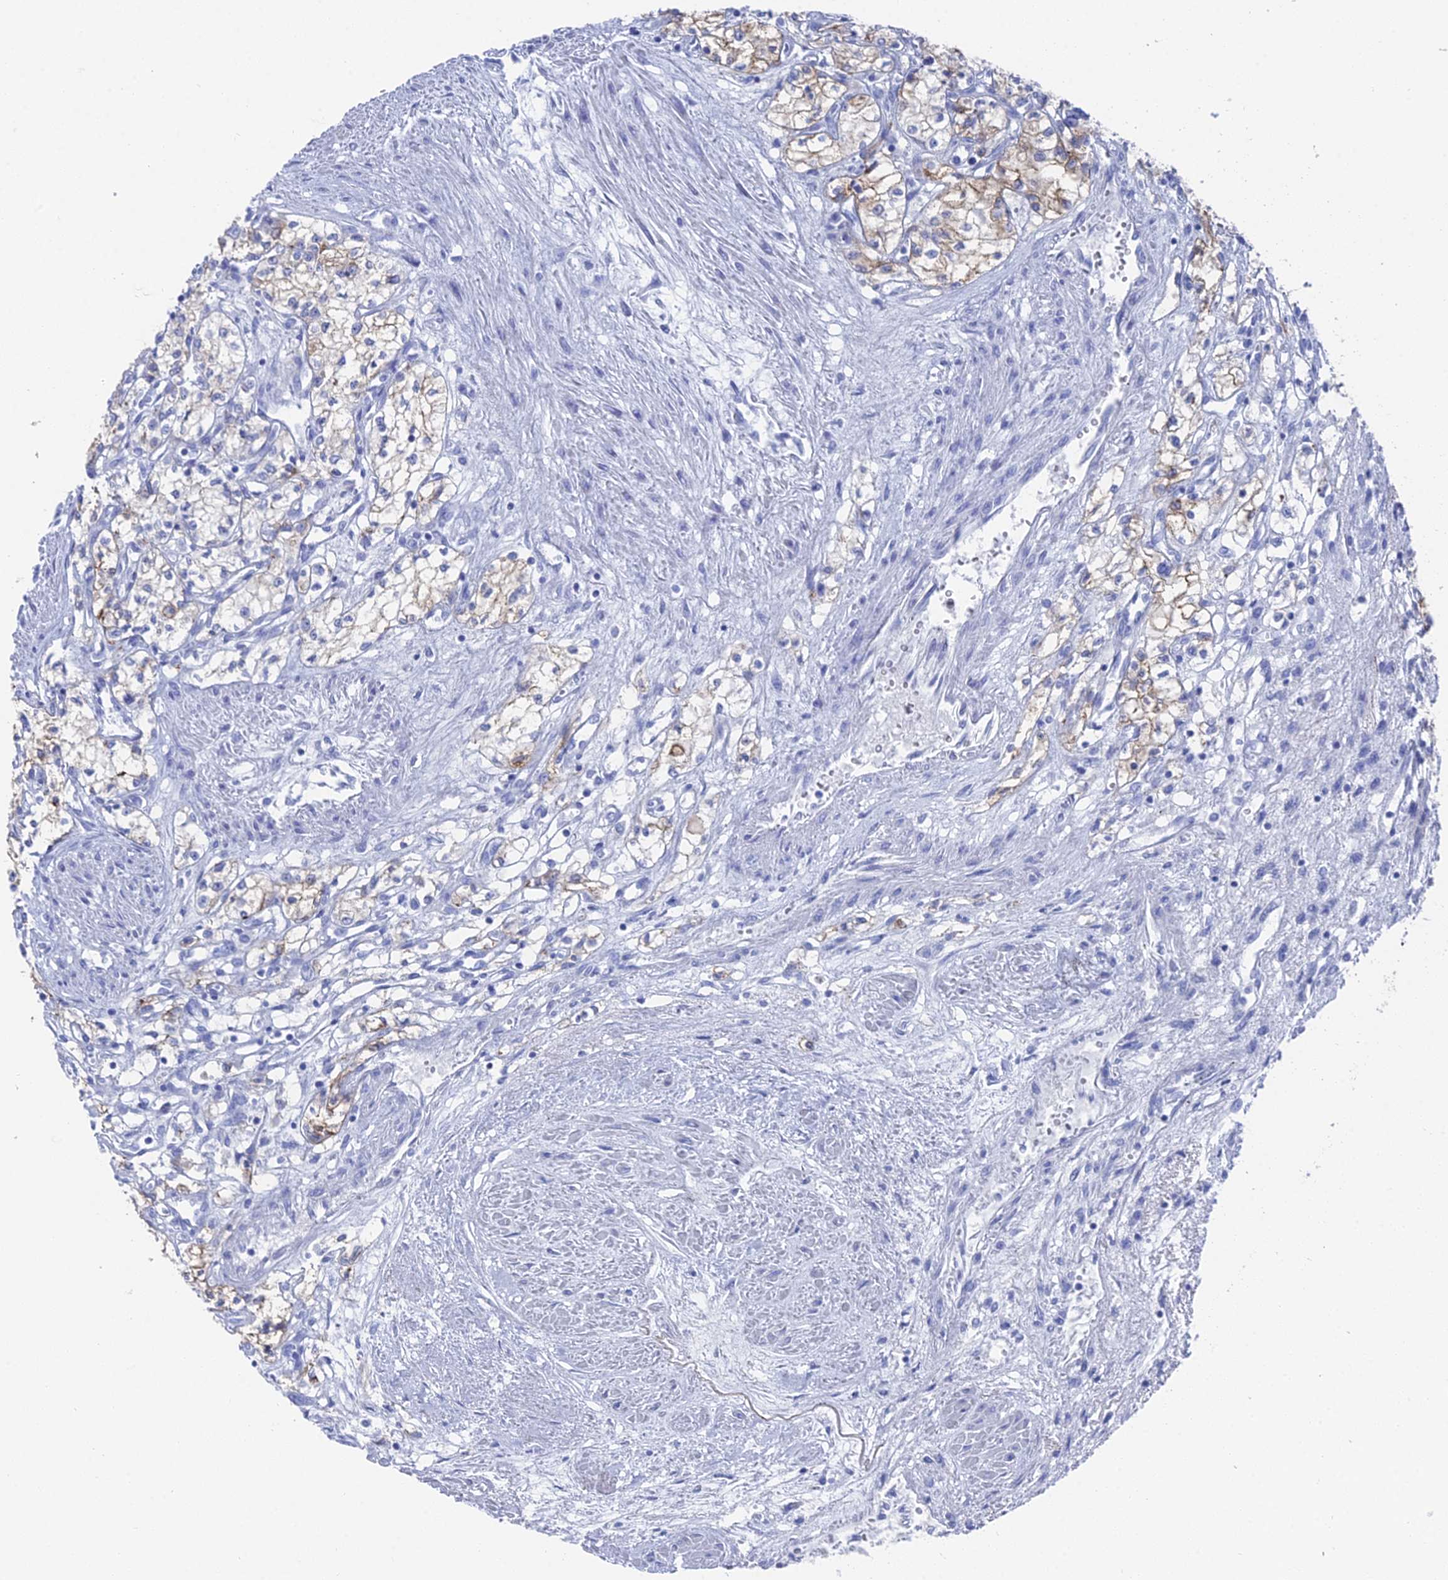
{"staining": {"intensity": "weak", "quantity": "<25%", "location": "cytoplasmic/membranous"}, "tissue": "renal cancer", "cell_type": "Tumor cells", "image_type": "cancer", "snomed": [{"axis": "morphology", "description": "Adenocarcinoma, NOS"}, {"axis": "topography", "description": "Kidney"}], "caption": "The immunohistochemistry (IHC) micrograph has no significant expression in tumor cells of renal adenocarcinoma tissue. (DAB (3,3'-diaminobenzidine) immunohistochemistry (IHC) visualized using brightfield microscopy, high magnification).", "gene": "ENPP3", "patient": {"sex": "male", "age": 59}}